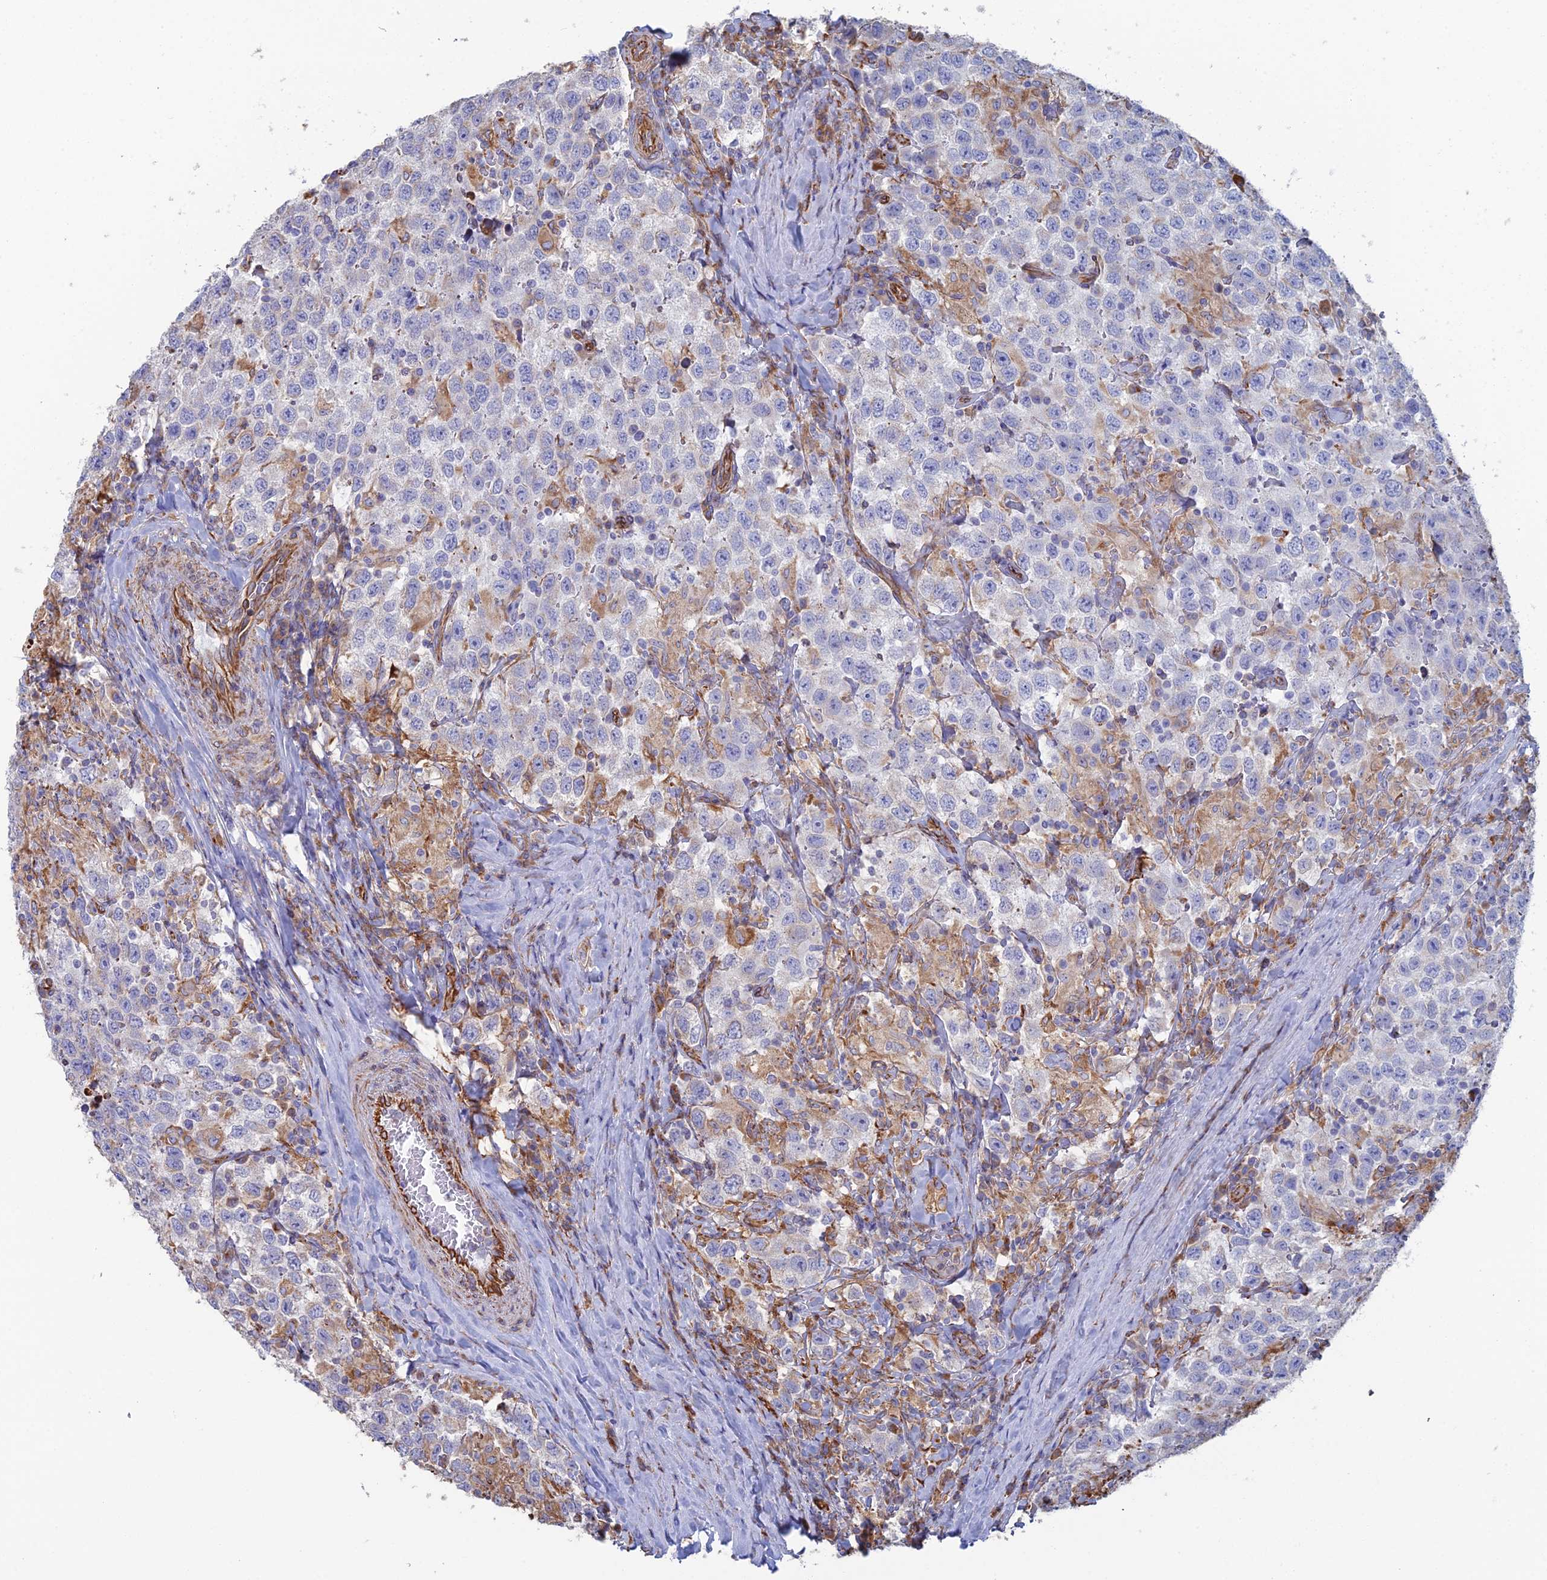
{"staining": {"intensity": "negative", "quantity": "none", "location": "none"}, "tissue": "testis cancer", "cell_type": "Tumor cells", "image_type": "cancer", "snomed": [{"axis": "morphology", "description": "Seminoma, NOS"}, {"axis": "topography", "description": "Testis"}], "caption": "Immunohistochemistry (IHC) image of neoplastic tissue: human seminoma (testis) stained with DAB (3,3'-diaminobenzidine) demonstrates no significant protein expression in tumor cells.", "gene": "CLVS2", "patient": {"sex": "male", "age": 41}}